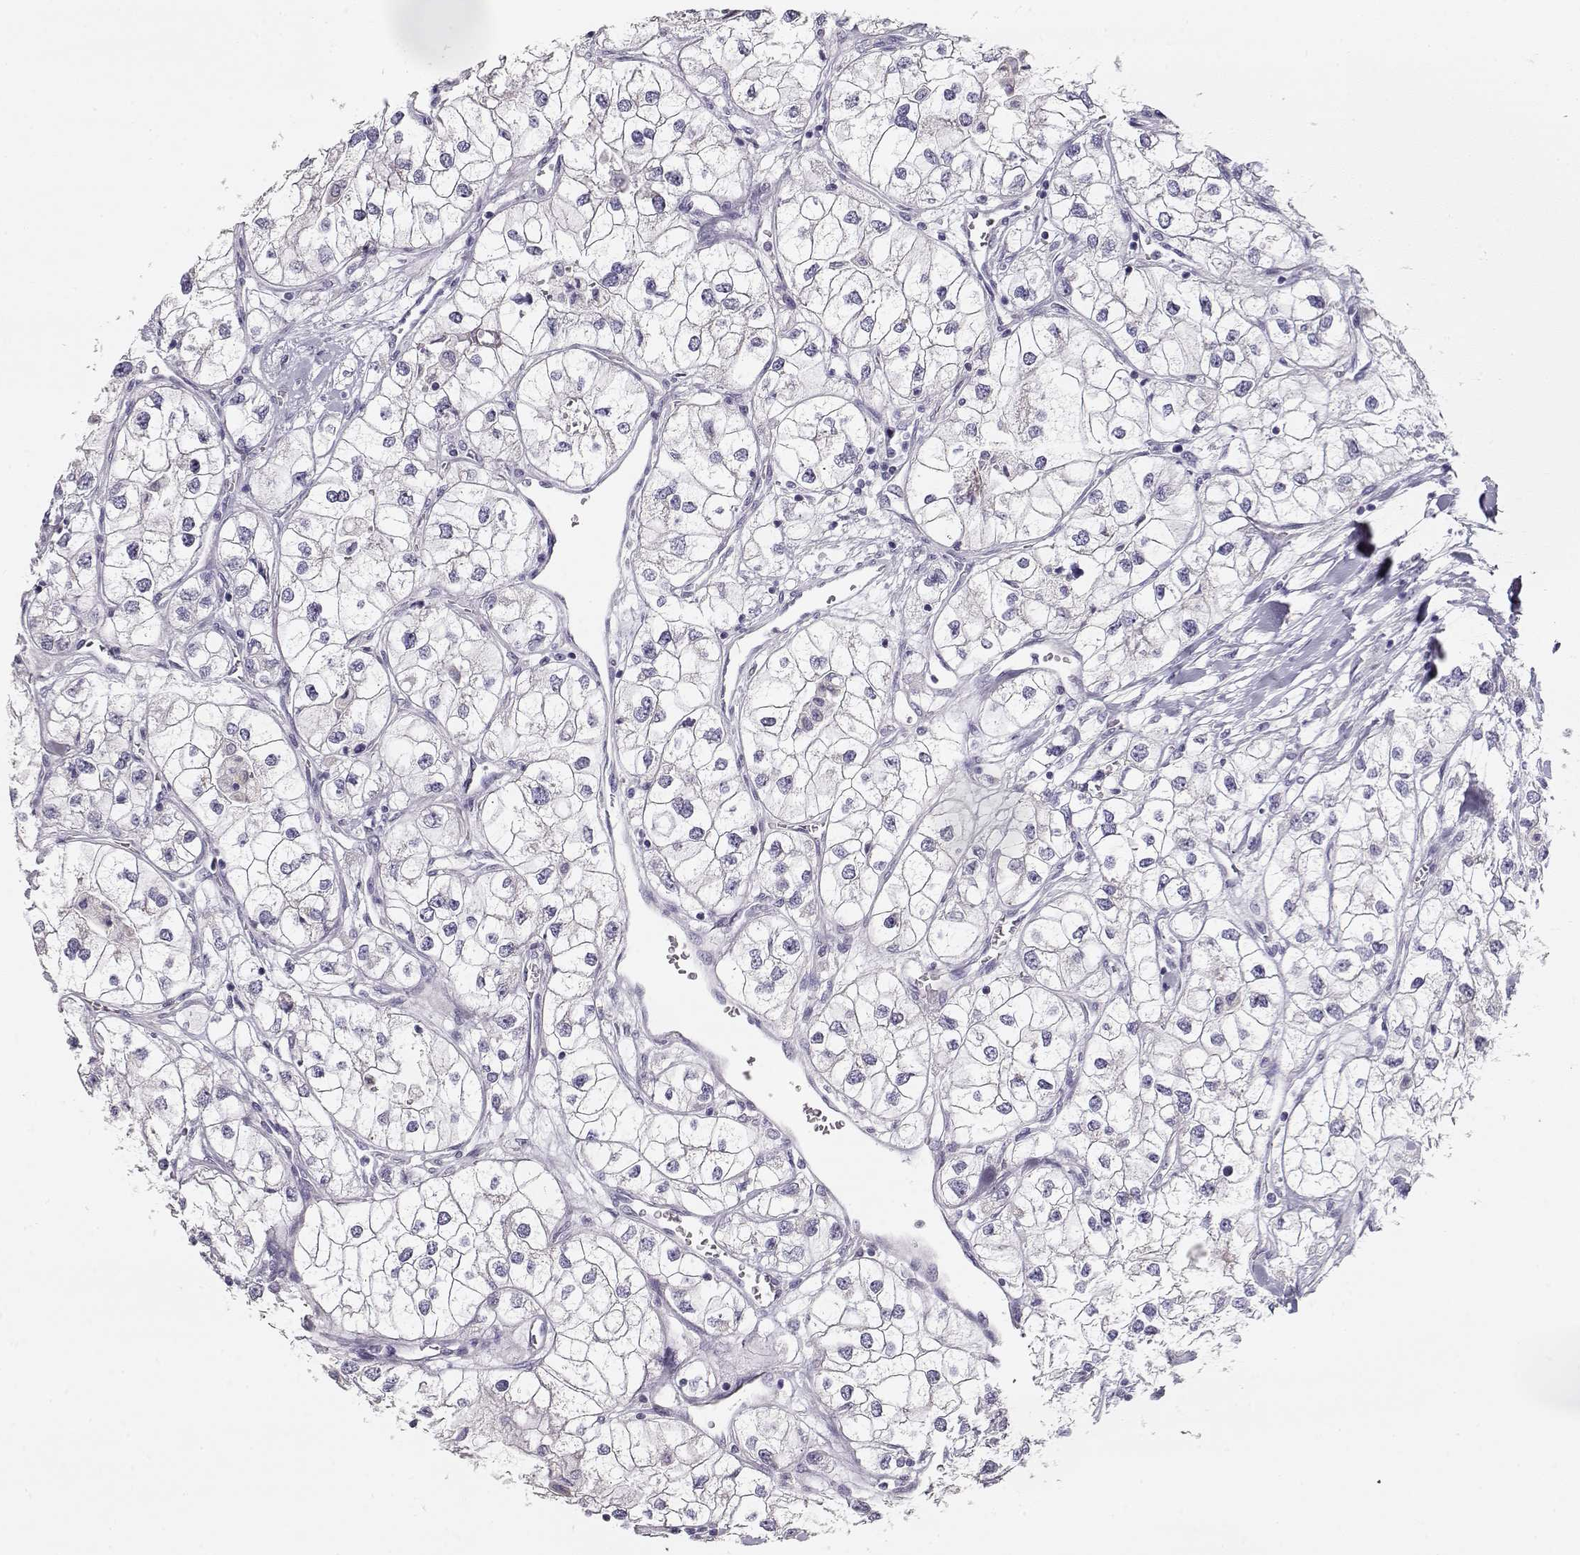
{"staining": {"intensity": "negative", "quantity": "none", "location": "none"}, "tissue": "renal cancer", "cell_type": "Tumor cells", "image_type": "cancer", "snomed": [{"axis": "morphology", "description": "Adenocarcinoma, NOS"}, {"axis": "topography", "description": "Kidney"}], "caption": "High power microscopy image of an IHC photomicrograph of adenocarcinoma (renal), revealing no significant staining in tumor cells.", "gene": "GLIPR1L2", "patient": {"sex": "male", "age": 59}}